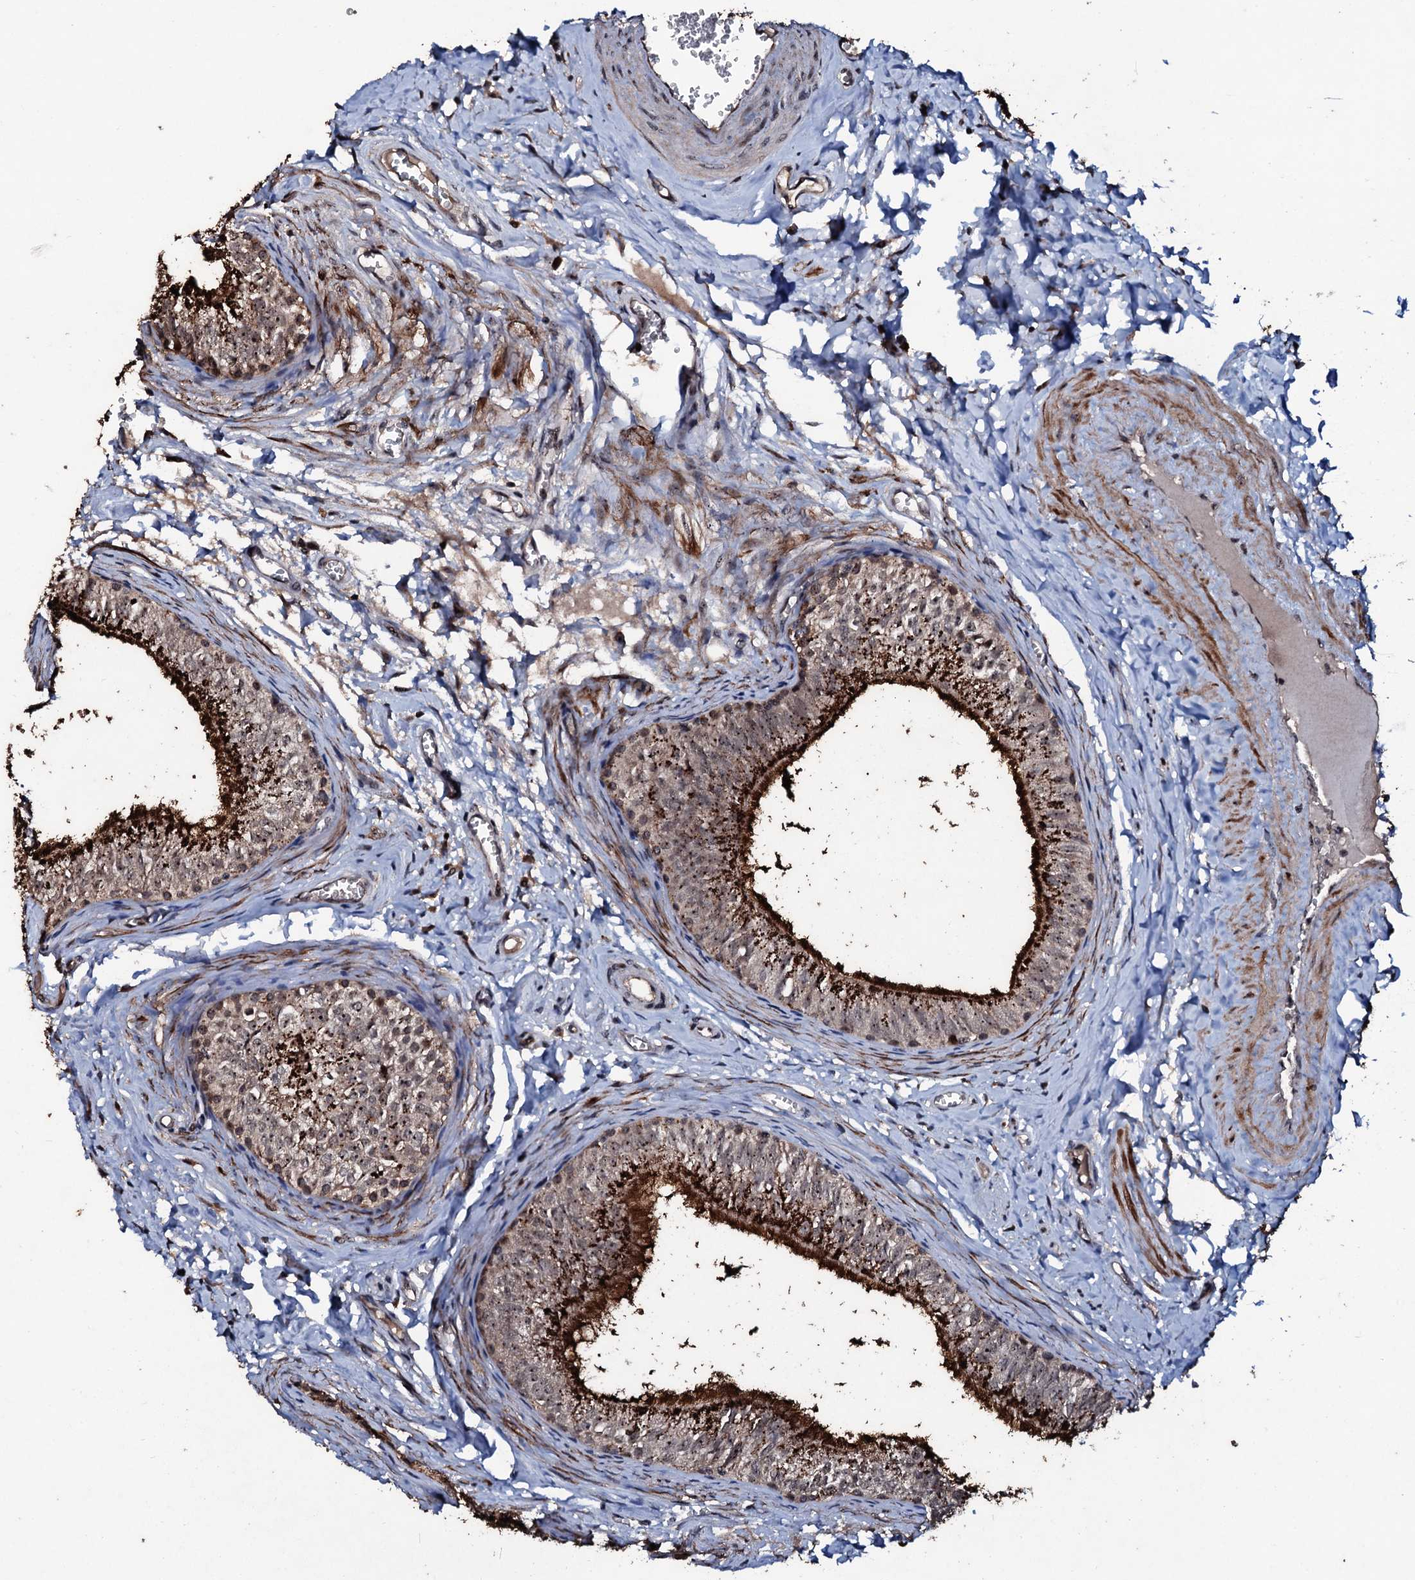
{"staining": {"intensity": "strong", "quantity": "25%-75%", "location": "cytoplasmic/membranous,nuclear"}, "tissue": "epididymis", "cell_type": "Glandular cells", "image_type": "normal", "snomed": [{"axis": "morphology", "description": "Normal tissue, NOS"}, {"axis": "topography", "description": "Epididymis"}], "caption": "Normal epididymis displays strong cytoplasmic/membranous,nuclear positivity in approximately 25%-75% of glandular cells.", "gene": "SUPT7L", "patient": {"sex": "male", "age": 42}}